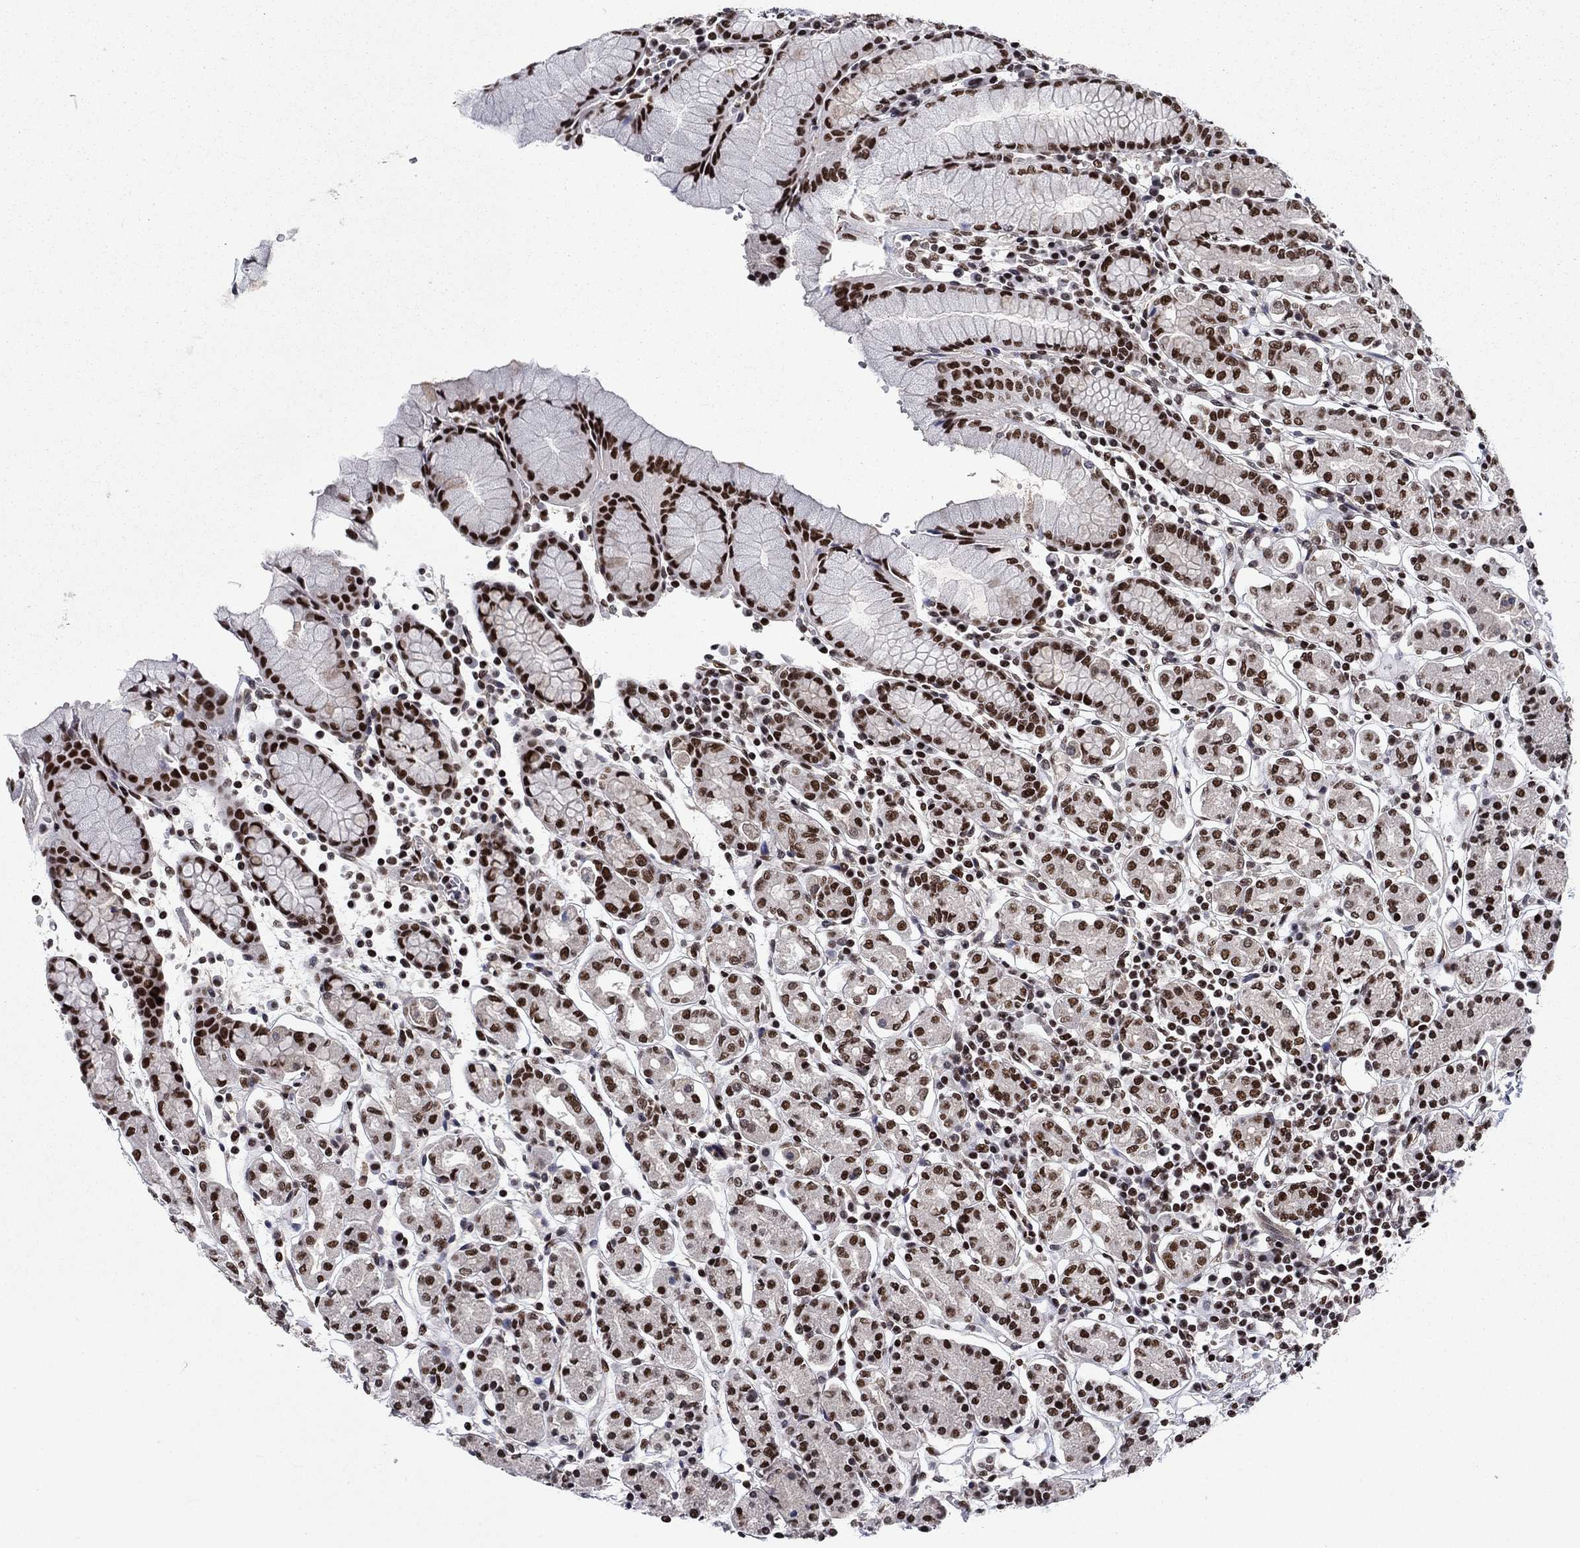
{"staining": {"intensity": "strong", "quantity": ">75%", "location": "nuclear"}, "tissue": "stomach", "cell_type": "Glandular cells", "image_type": "normal", "snomed": [{"axis": "morphology", "description": "Normal tissue, NOS"}, {"axis": "topography", "description": "Stomach, upper"}, {"axis": "topography", "description": "Stomach"}], "caption": "A high-resolution micrograph shows immunohistochemistry (IHC) staining of unremarkable stomach, which demonstrates strong nuclear expression in approximately >75% of glandular cells. (Stains: DAB in brown, nuclei in blue, Microscopy: brightfield microscopy at high magnification).", "gene": "RPRD1B", "patient": {"sex": "male", "age": 62}}